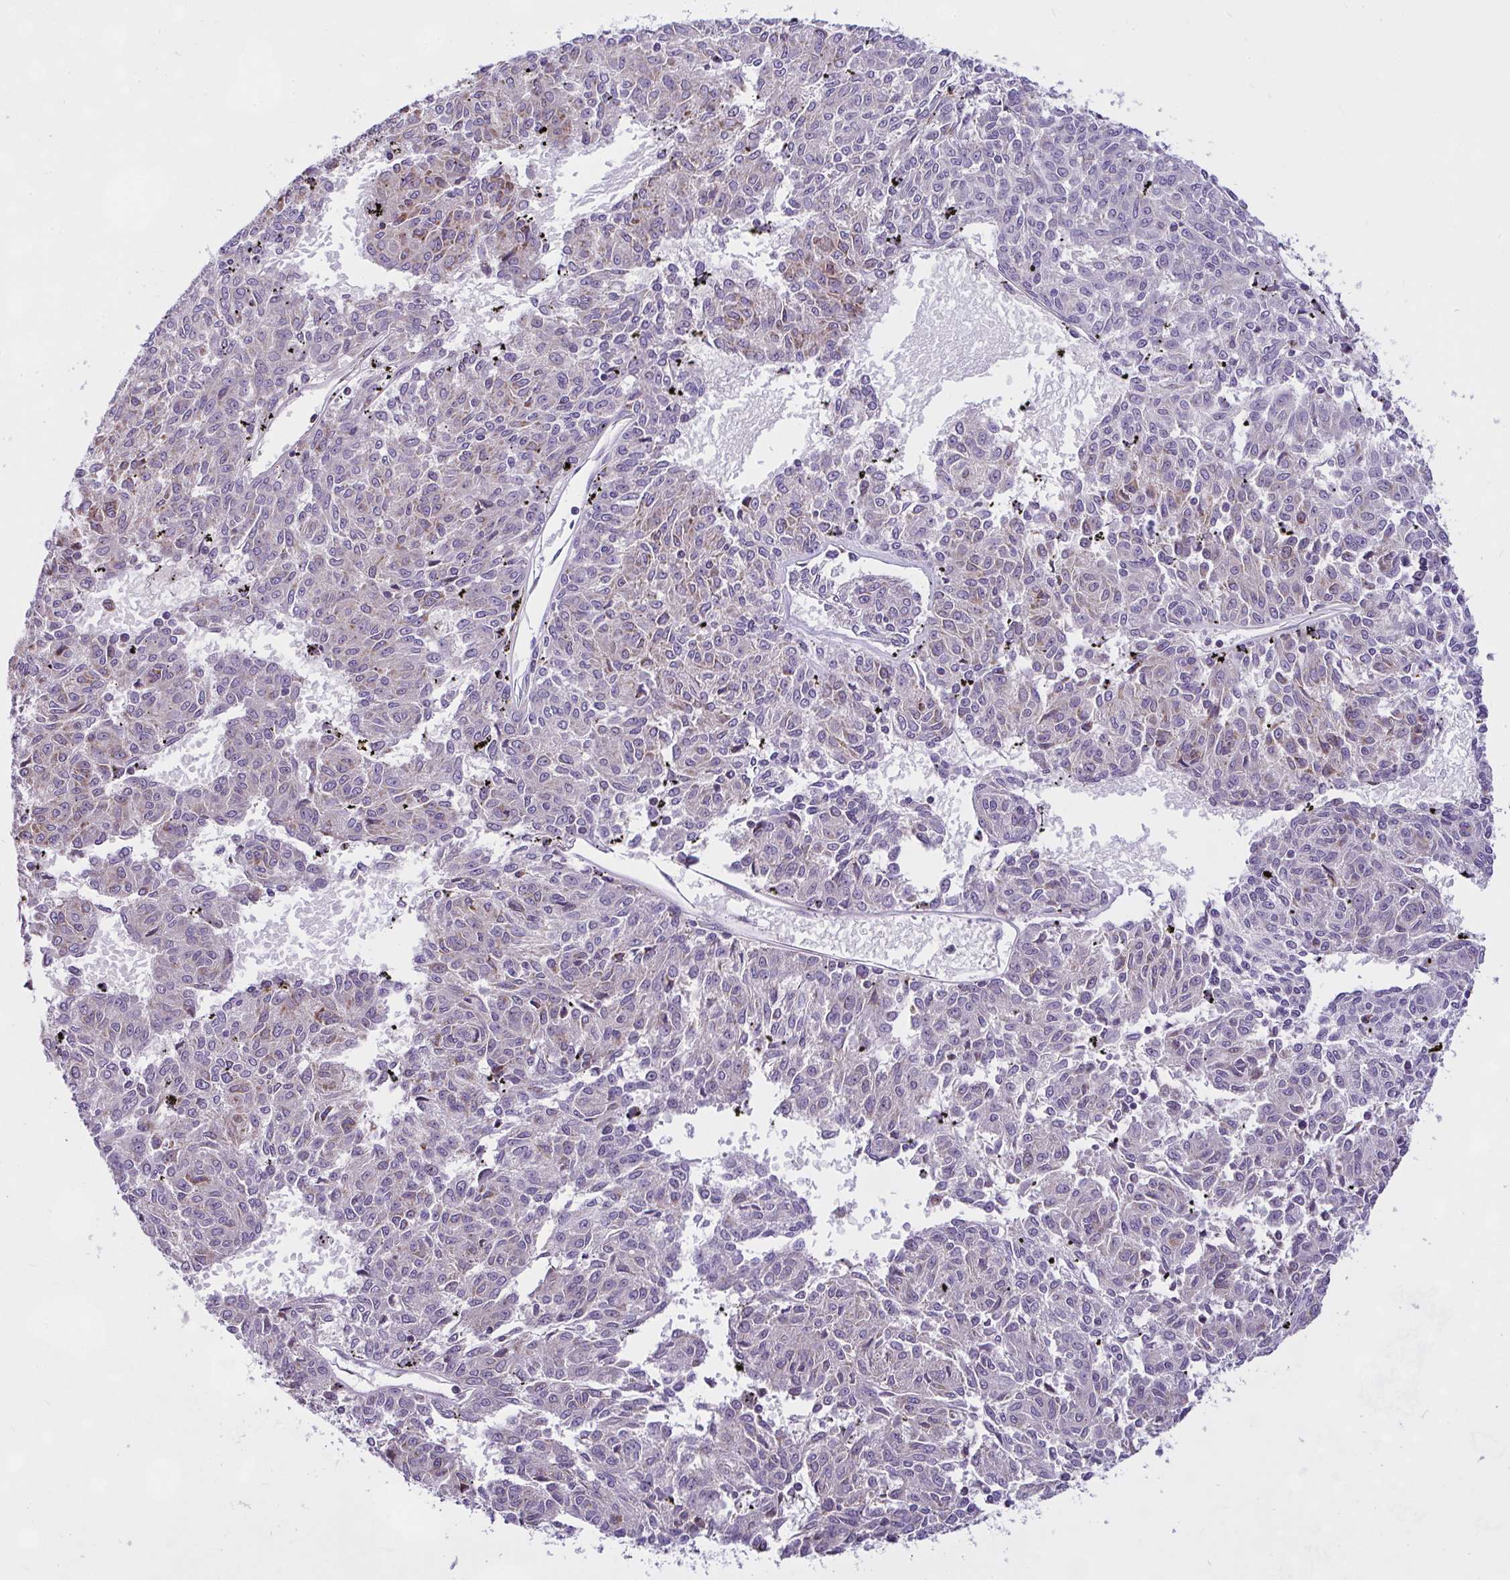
{"staining": {"intensity": "weak", "quantity": "25%-75%", "location": "cytoplasmic/membranous"}, "tissue": "melanoma", "cell_type": "Tumor cells", "image_type": "cancer", "snomed": [{"axis": "morphology", "description": "Malignant melanoma, NOS"}, {"axis": "topography", "description": "Skin"}], "caption": "Protein staining of melanoma tissue shows weak cytoplasmic/membranous expression in about 25%-75% of tumor cells.", "gene": "CEP63", "patient": {"sex": "female", "age": 72}}